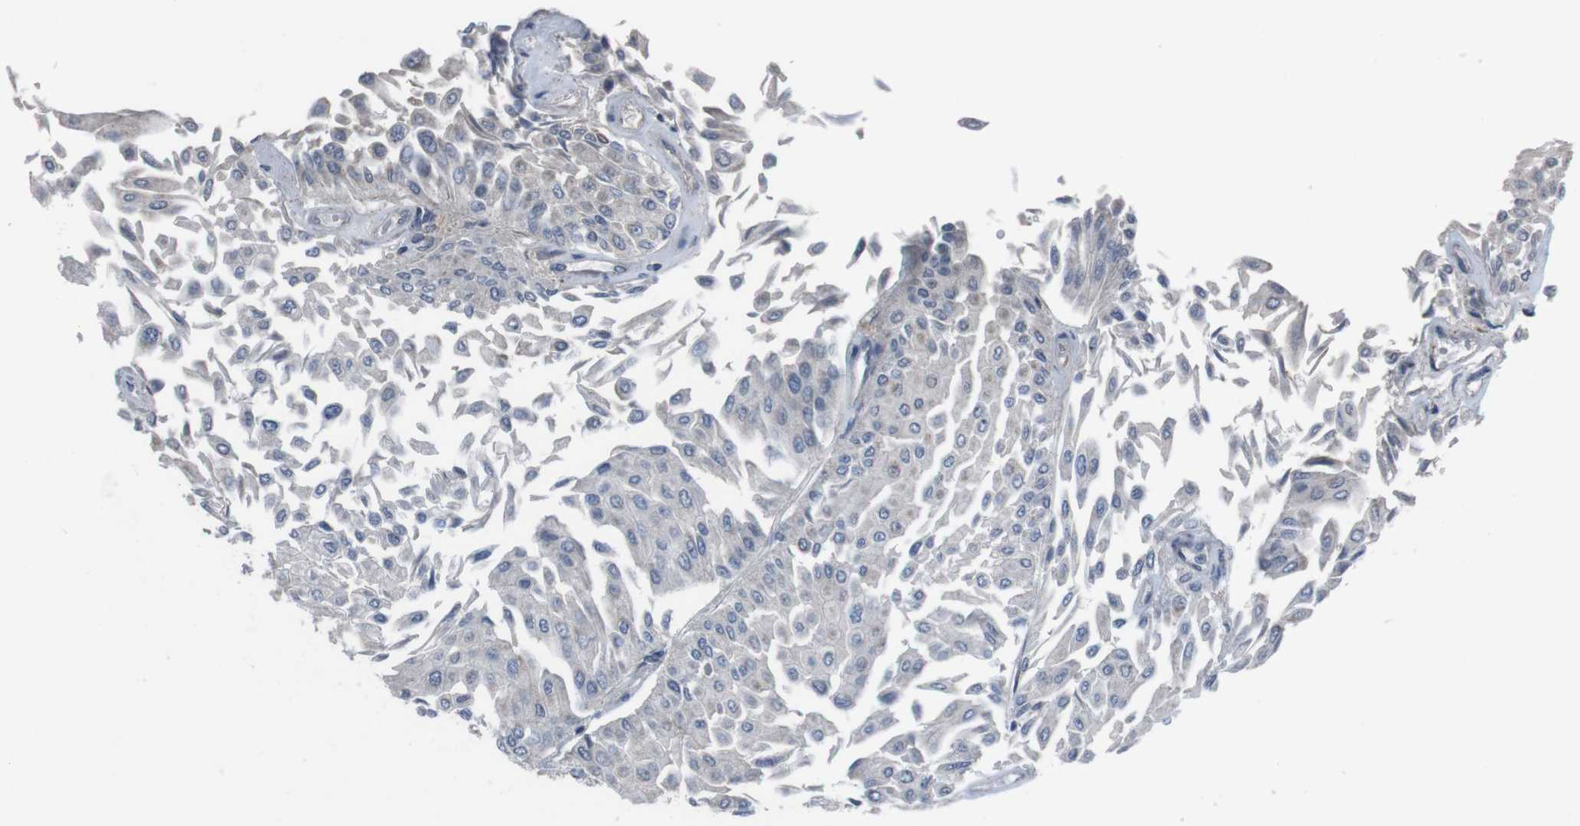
{"staining": {"intensity": "negative", "quantity": "none", "location": "none"}, "tissue": "urothelial cancer", "cell_type": "Tumor cells", "image_type": "cancer", "snomed": [{"axis": "morphology", "description": "Urothelial carcinoma, Low grade"}, {"axis": "topography", "description": "Urinary bladder"}], "caption": "High magnification brightfield microscopy of low-grade urothelial carcinoma stained with DAB (3,3'-diaminobenzidine) (brown) and counterstained with hematoxylin (blue): tumor cells show no significant staining. (DAB immunohistochemistry (IHC) with hematoxylin counter stain).", "gene": "EFNA5", "patient": {"sex": "male", "age": 67}}